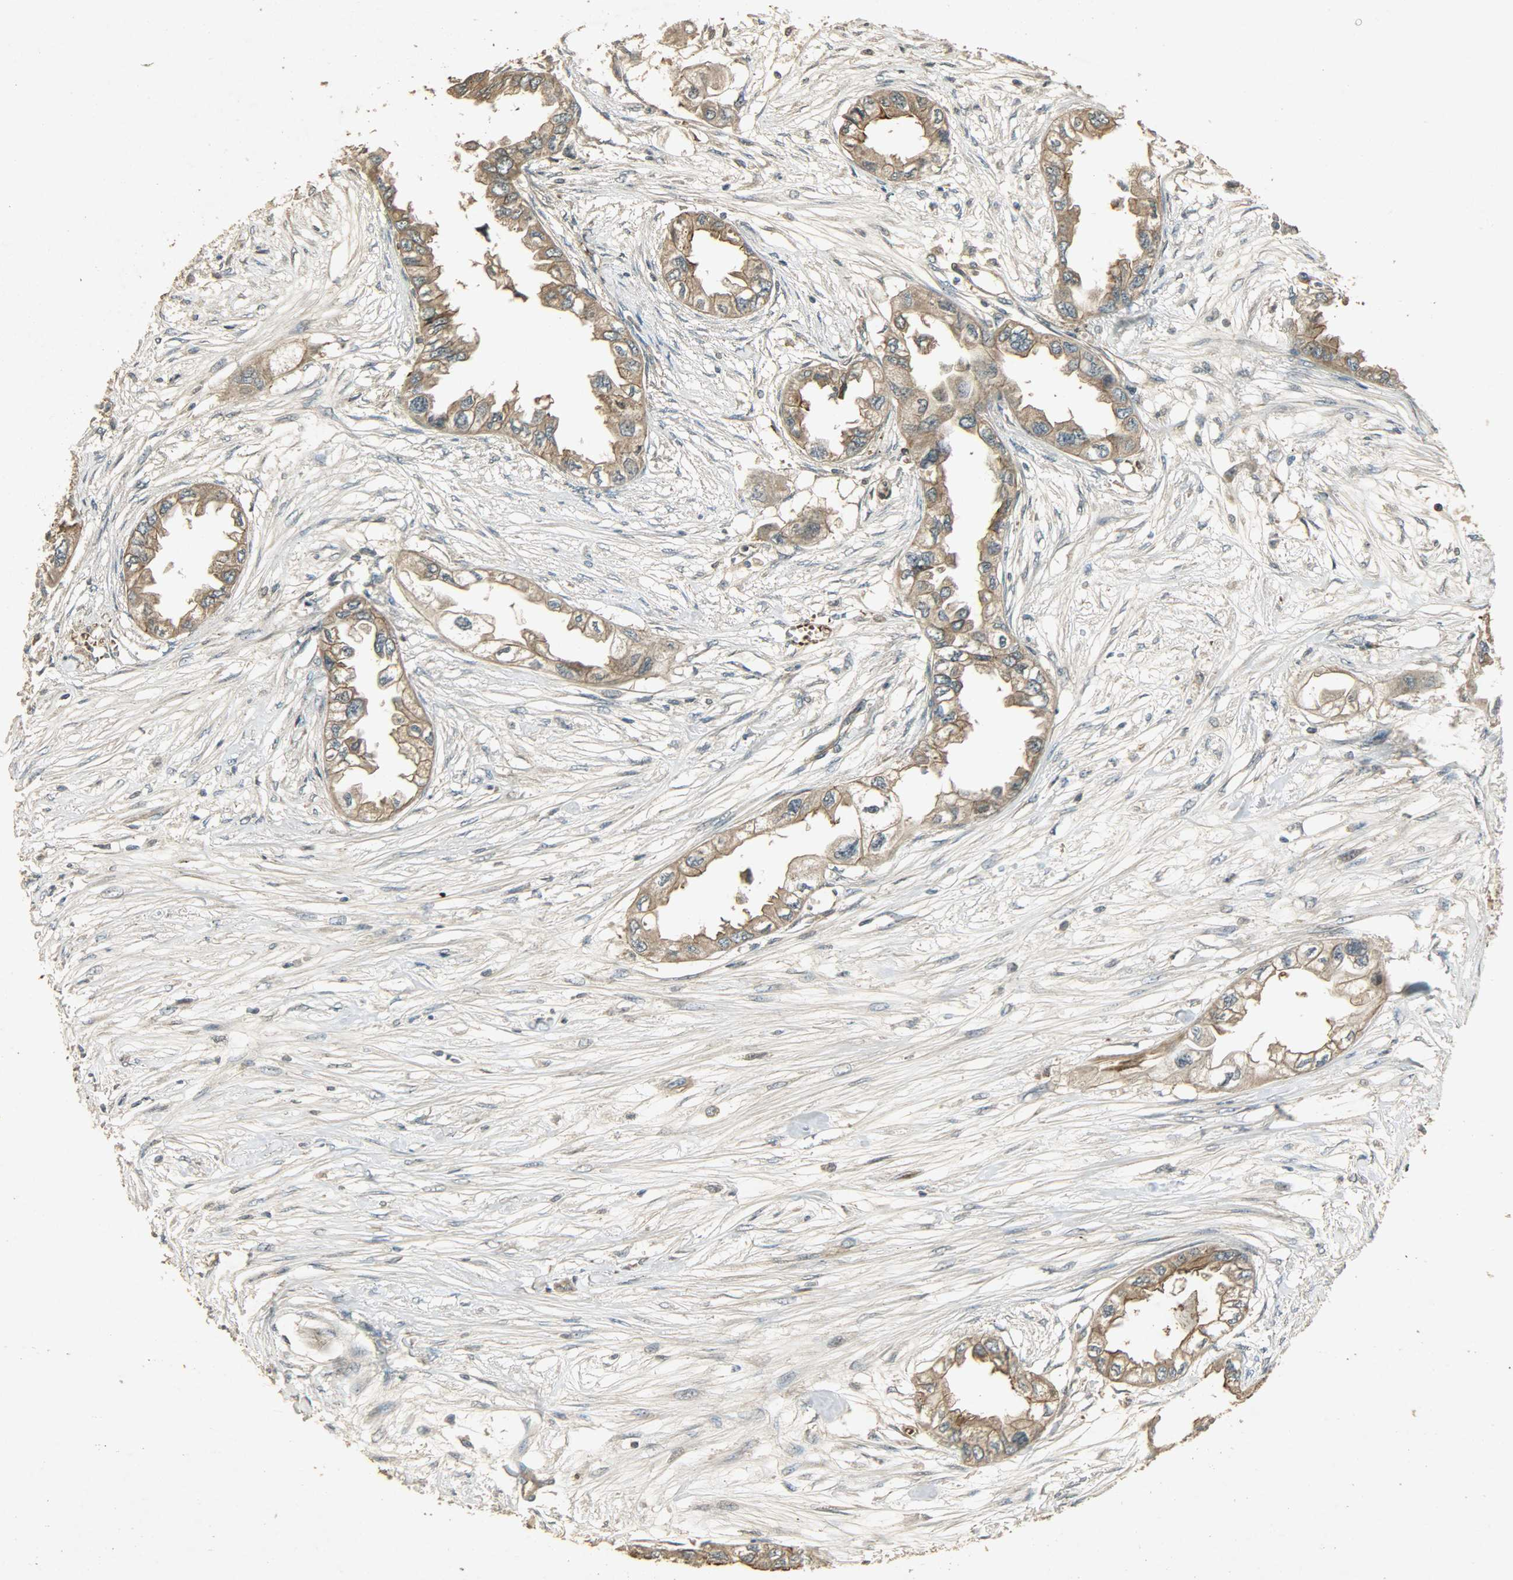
{"staining": {"intensity": "moderate", "quantity": ">75%", "location": "cytoplasmic/membranous"}, "tissue": "endometrial cancer", "cell_type": "Tumor cells", "image_type": "cancer", "snomed": [{"axis": "morphology", "description": "Adenocarcinoma, NOS"}, {"axis": "topography", "description": "Endometrium"}], "caption": "Immunohistochemistry (IHC) image of neoplastic tissue: human endometrial cancer (adenocarcinoma) stained using immunohistochemistry shows medium levels of moderate protein expression localized specifically in the cytoplasmic/membranous of tumor cells, appearing as a cytoplasmic/membranous brown color.", "gene": "ATP2B1", "patient": {"sex": "female", "age": 67}}